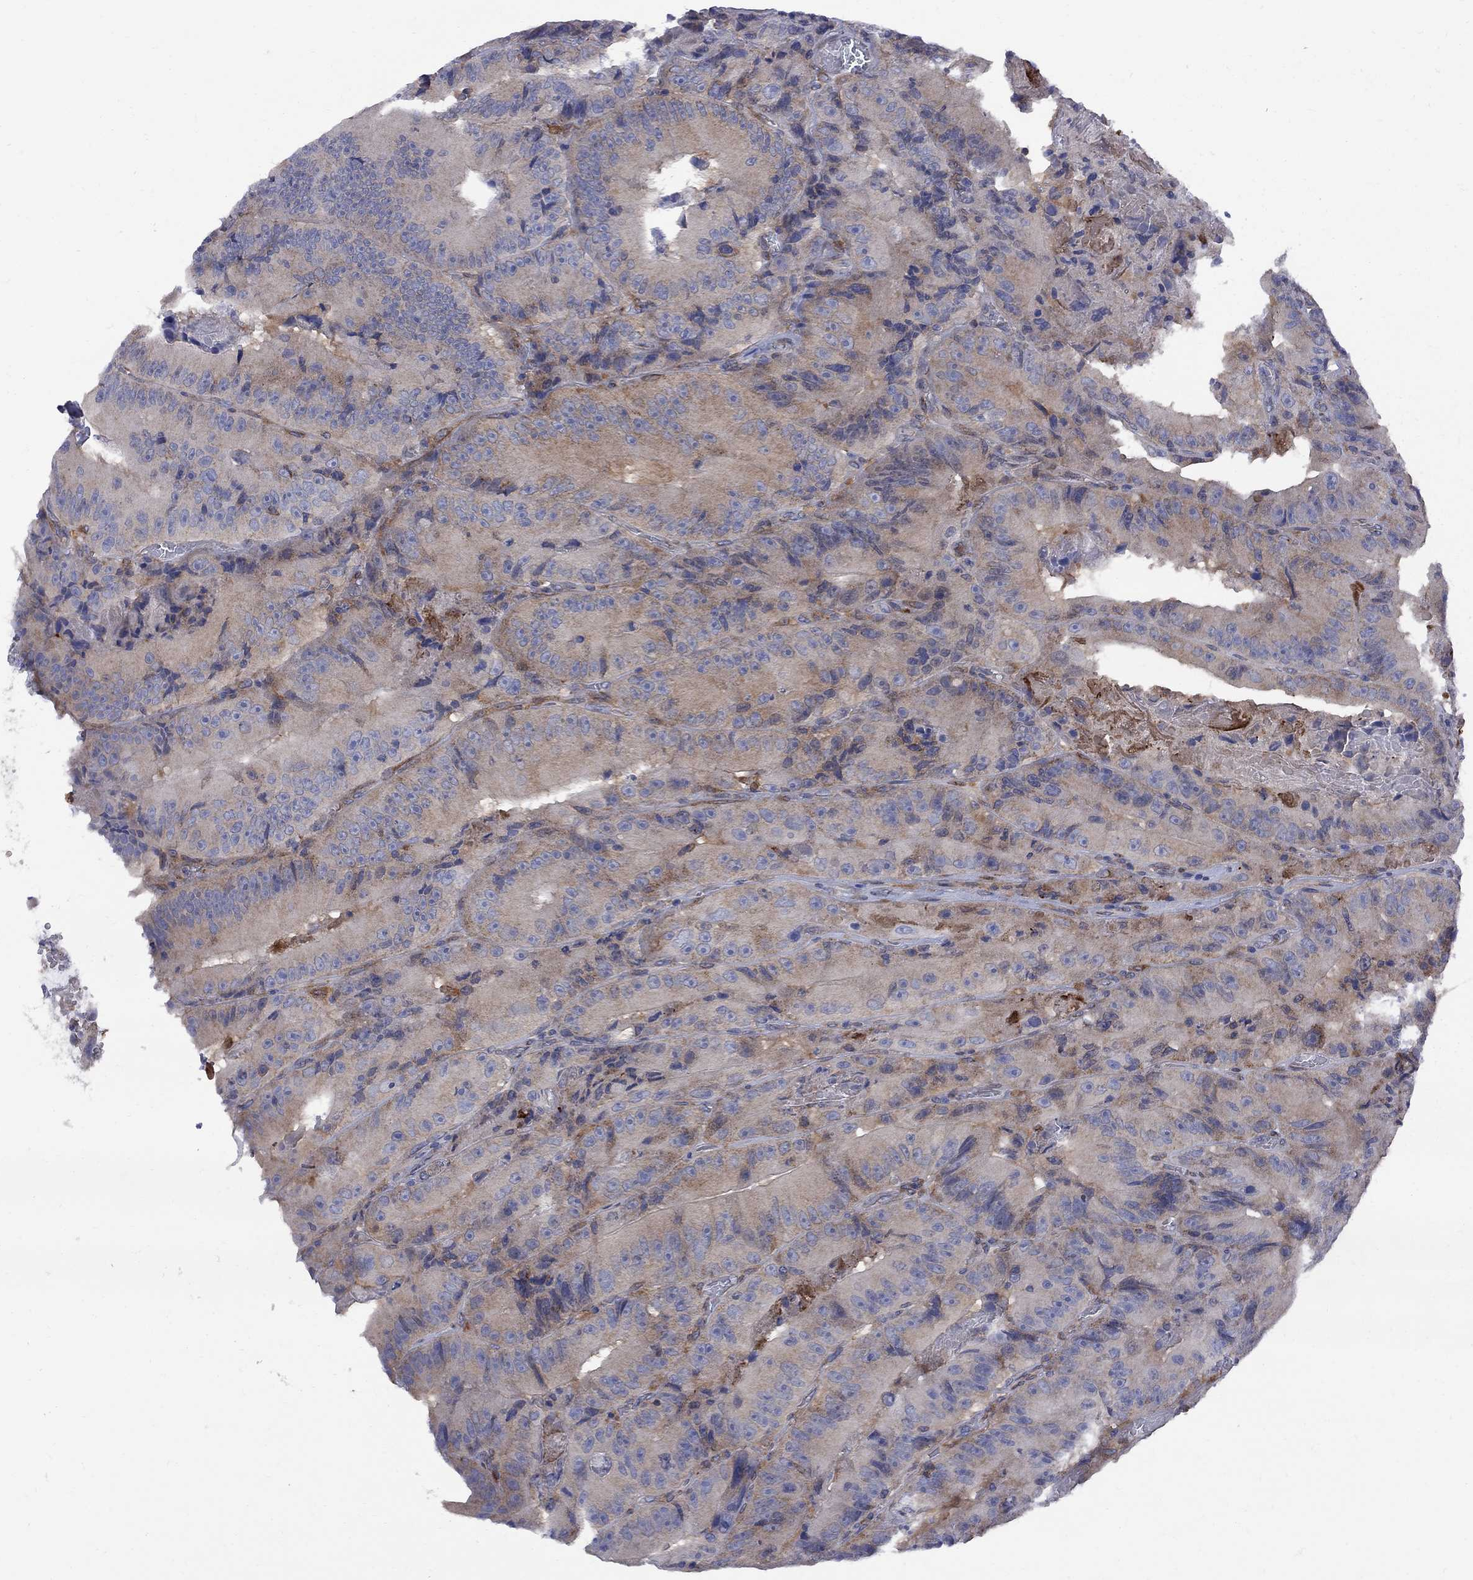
{"staining": {"intensity": "weak", "quantity": "25%-75%", "location": "cytoplasmic/membranous"}, "tissue": "colorectal cancer", "cell_type": "Tumor cells", "image_type": "cancer", "snomed": [{"axis": "morphology", "description": "Adenocarcinoma, NOS"}, {"axis": "topography", "description": "Colon"}], "caption": "Immunohistochemical staining of human colorectal cancer (adenocarcinoma) reveals weak cytoplasmic/membranous protein positivity in about 25%-75% of tumor cells.", "gene": "MTHFR", "patient": {"sex": "female", "age": 86}}